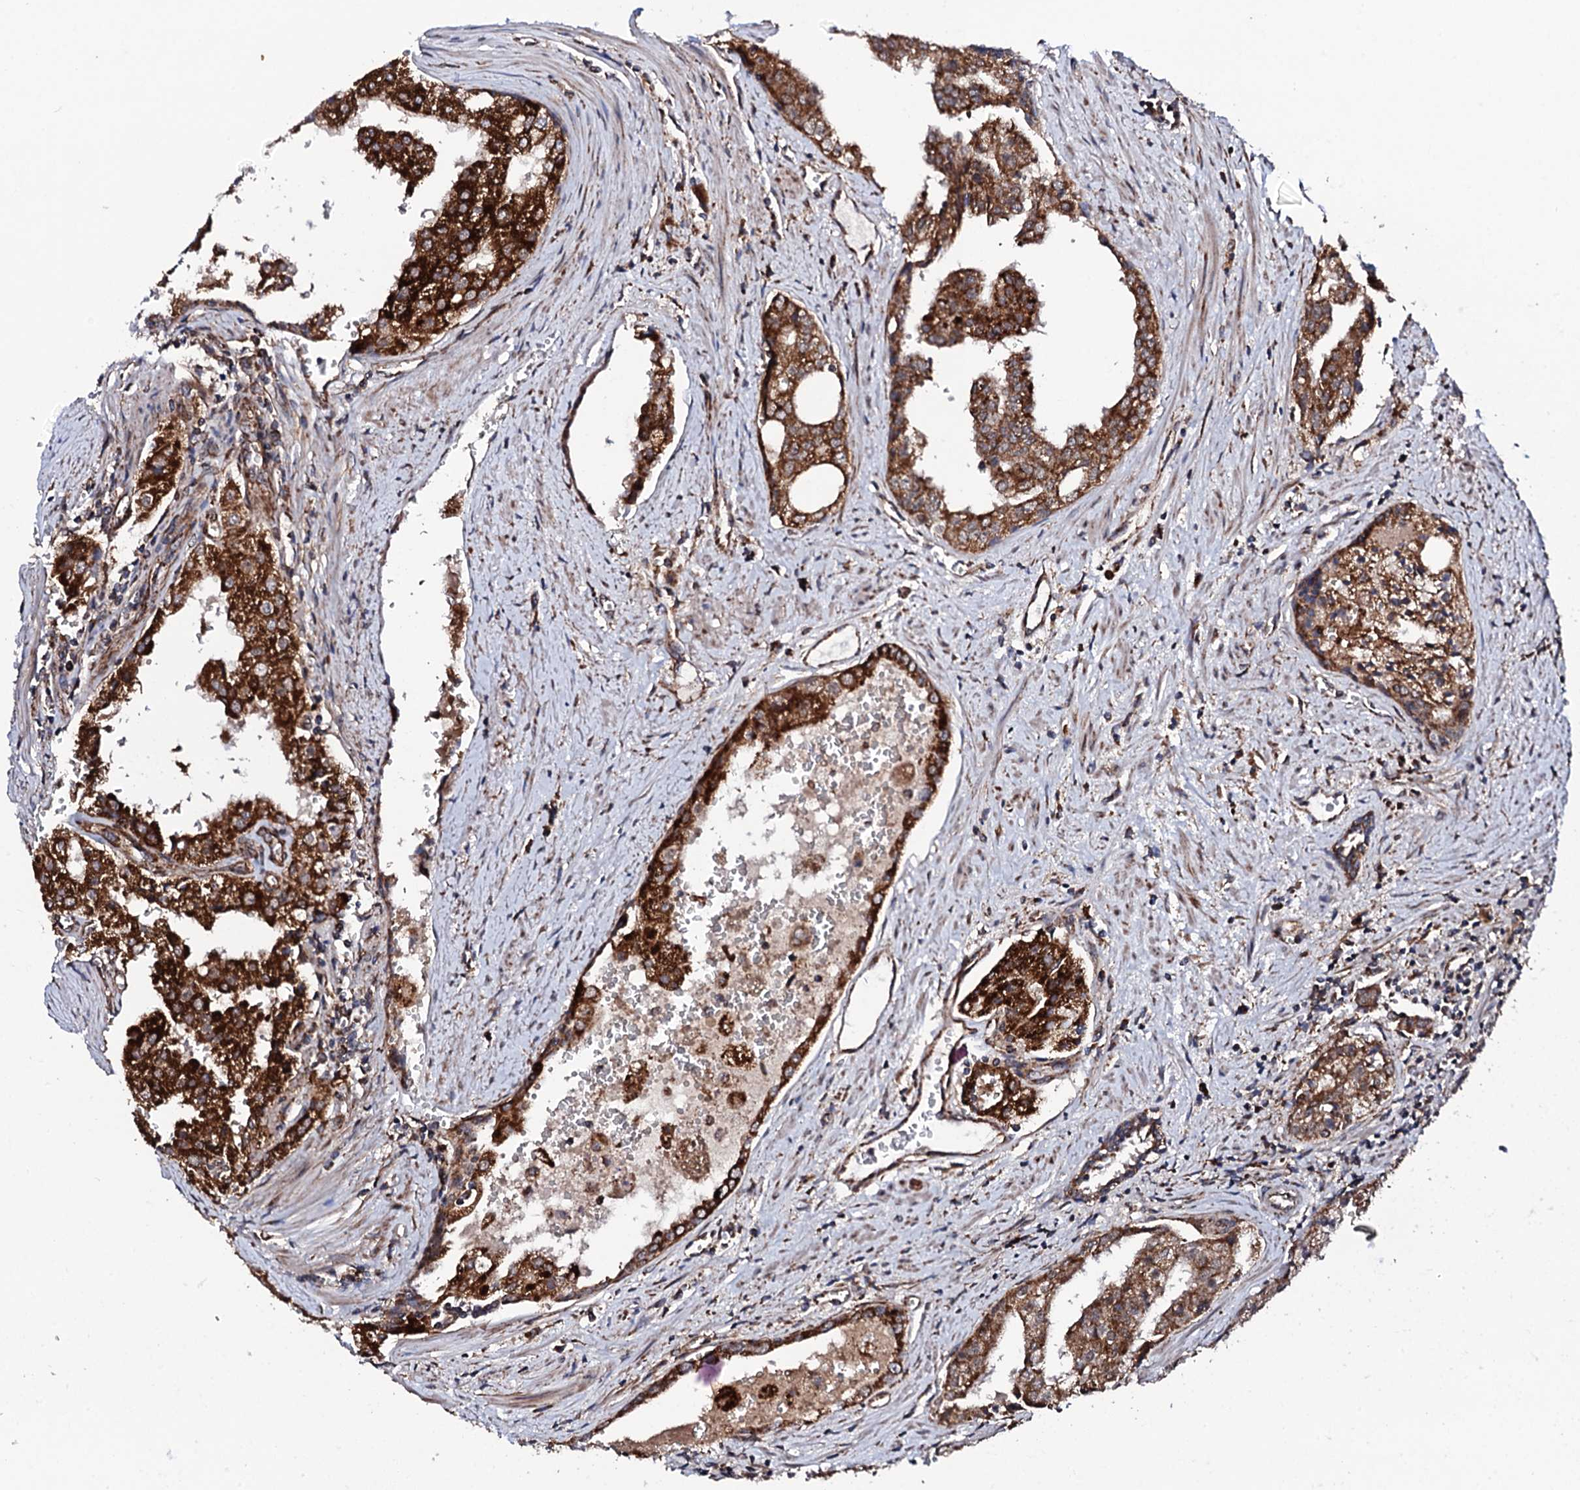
{"staining": {"intensity": "strong", "quantity": ">75%", "location": "cytoplasmic/membranous"}, "tissue": "prostate cancer", "cell_type": "Tumor cells", "image_type": "cancer", "snomed": [{"axis": "morphology", "description": "Adenocarcinoma, High grade"}, {"axis": "topography", "description": "Prostate"}], "caption": "Protein analysis of adenocarcinoma (high-grade) (prostate) tissue reveals strong cytoplasmic/membranous staining in approximately >75% of tumor cells. (DAB (3,3'-diaminobenzidine) IHC with brightfield microscopy, high magnification).", "gene": "MTIF3", "patient": {"sex": "male", "age": 68}}